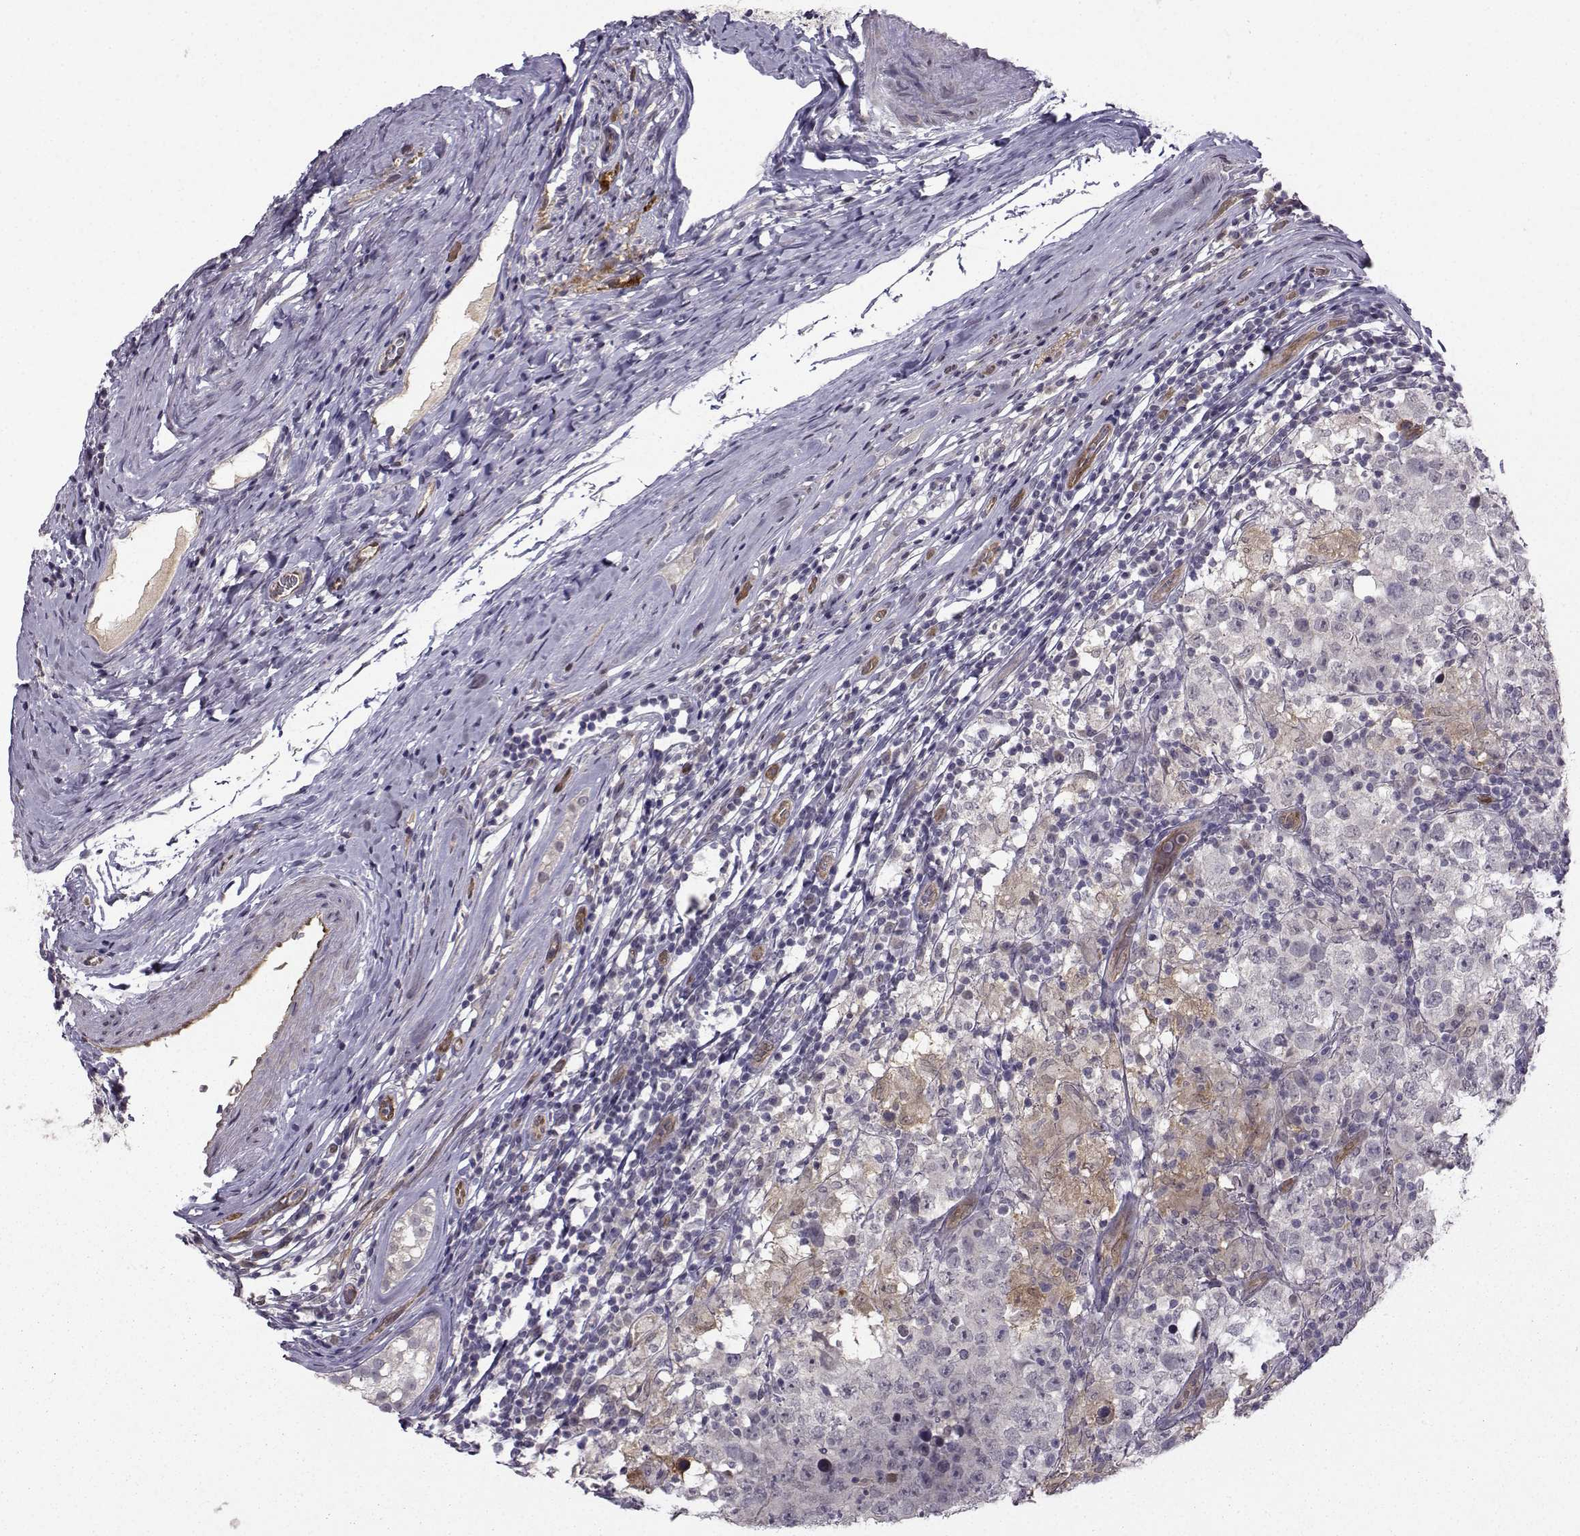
{"staining": {"intensity": "negative", "quantity": "none", "location": "none"}, "tissue": "testis cancer", "cell_type": "Tumor cells", "image_type": "cancer", "snomed": [{"axis": "morphology", "description": "Seminoma, NOS"}, {"axis": "morphology", "description": "Carcinoma, Embryonal, NOS"}, {"axis": "topography", "description": "Testis"}], "caption": "Seminoma (testis) stained for a protein using IHC exhibits no expression tumor cells.", "gene": "NQO1", "patient": {"sex": "male", "age": 41}}